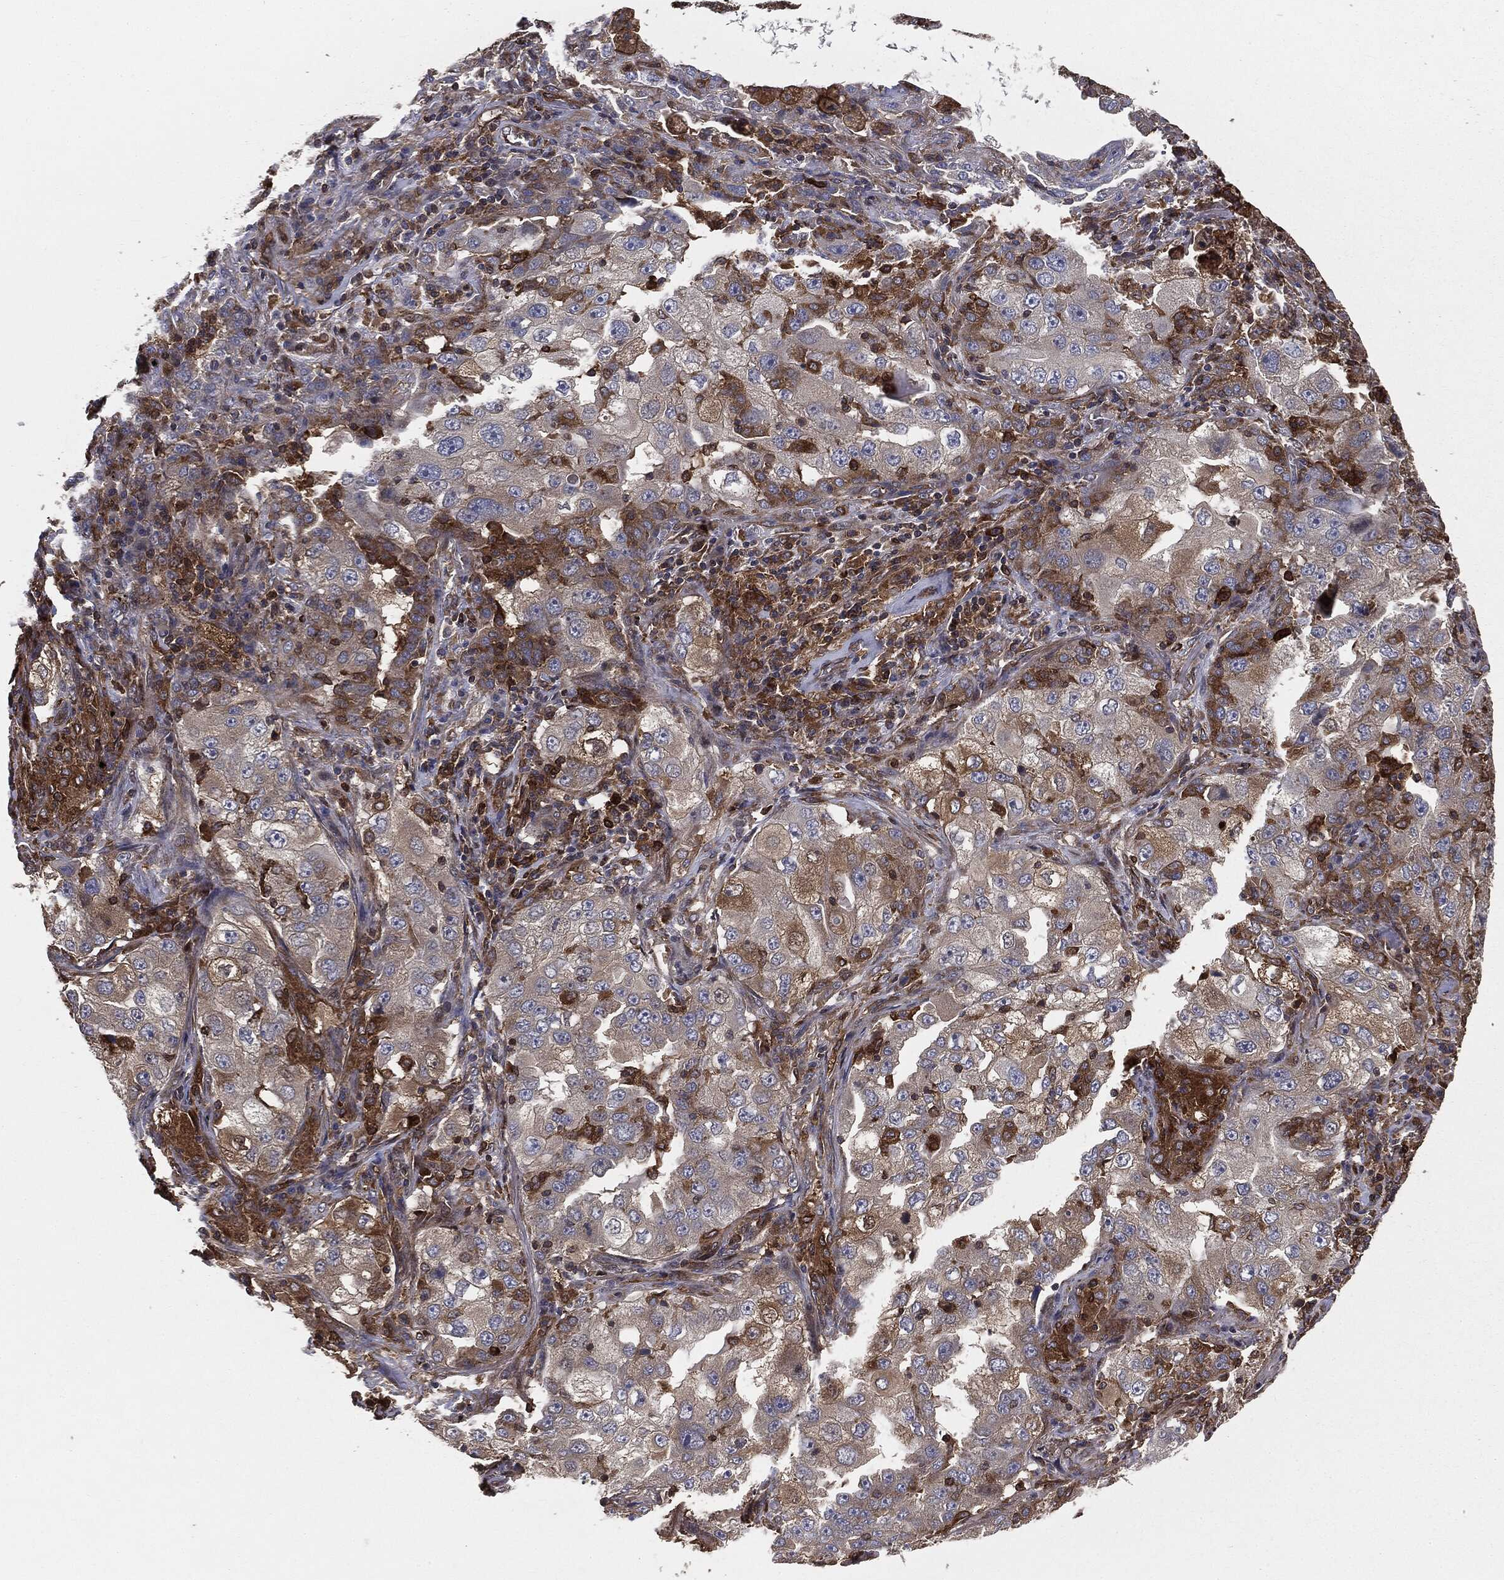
{"staining": {"intensity": "moderate", "quantity": "<25%", "location": "cytoplasmic/membranous"}, "tissue": "lung cancer", "cell_type": "Tumor cells", "image_type": "cancer", "snomed": [{"axis": "morphology", "description": "Adenocarcinoma, NOS"}, {"axis": "topography", "description": "Lung"}], "caption": "The histopathology image shows a brown stain indicating the presence of a protein in the cytoplasmic/membranous of tumor cells in lung cancer.", "gene": "GNB5", "patient": {"sex": "female", "age": 61}}